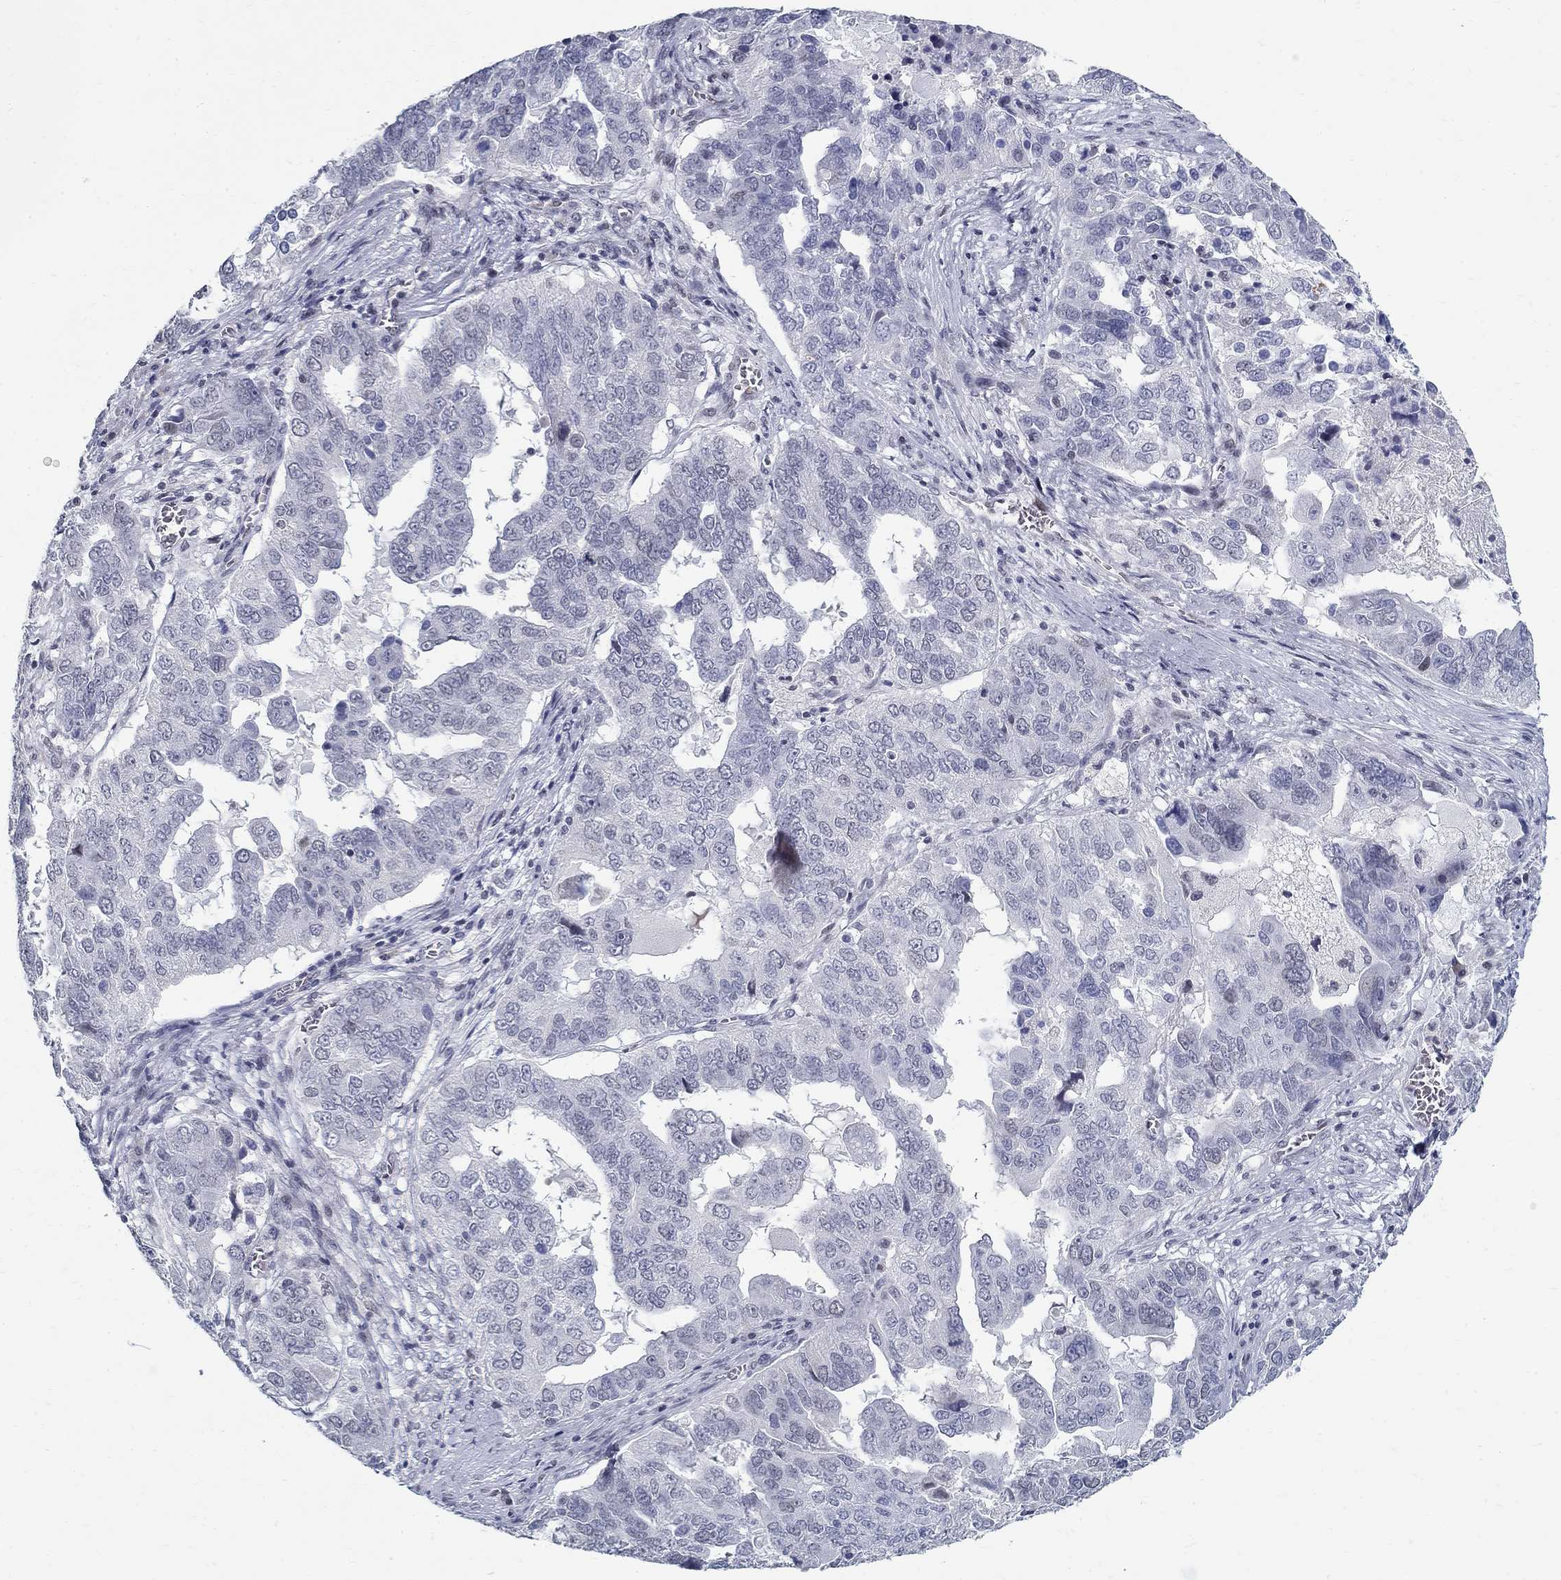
{"staining": {"intensity": "negative", "quantity": "none", "location": "none"}, "tissue": "ovarian cancer", "cell_type": "Tumor cells", "image_type": "cancer", "snomed": [{"axis": "morphology", "description": "Carcinoma, endometroid"}, {"axis": "topography", "description": "Soft tissue"}, {"axis": "topography", "description": "Ovary"}], "caption": "Protein analysis of ovarian cancer (endometroid carcinoma) reveals no significant expression in tumor cells.", "gene": "BHLHE22", "patient": {"sex": "female", "age": 52}}